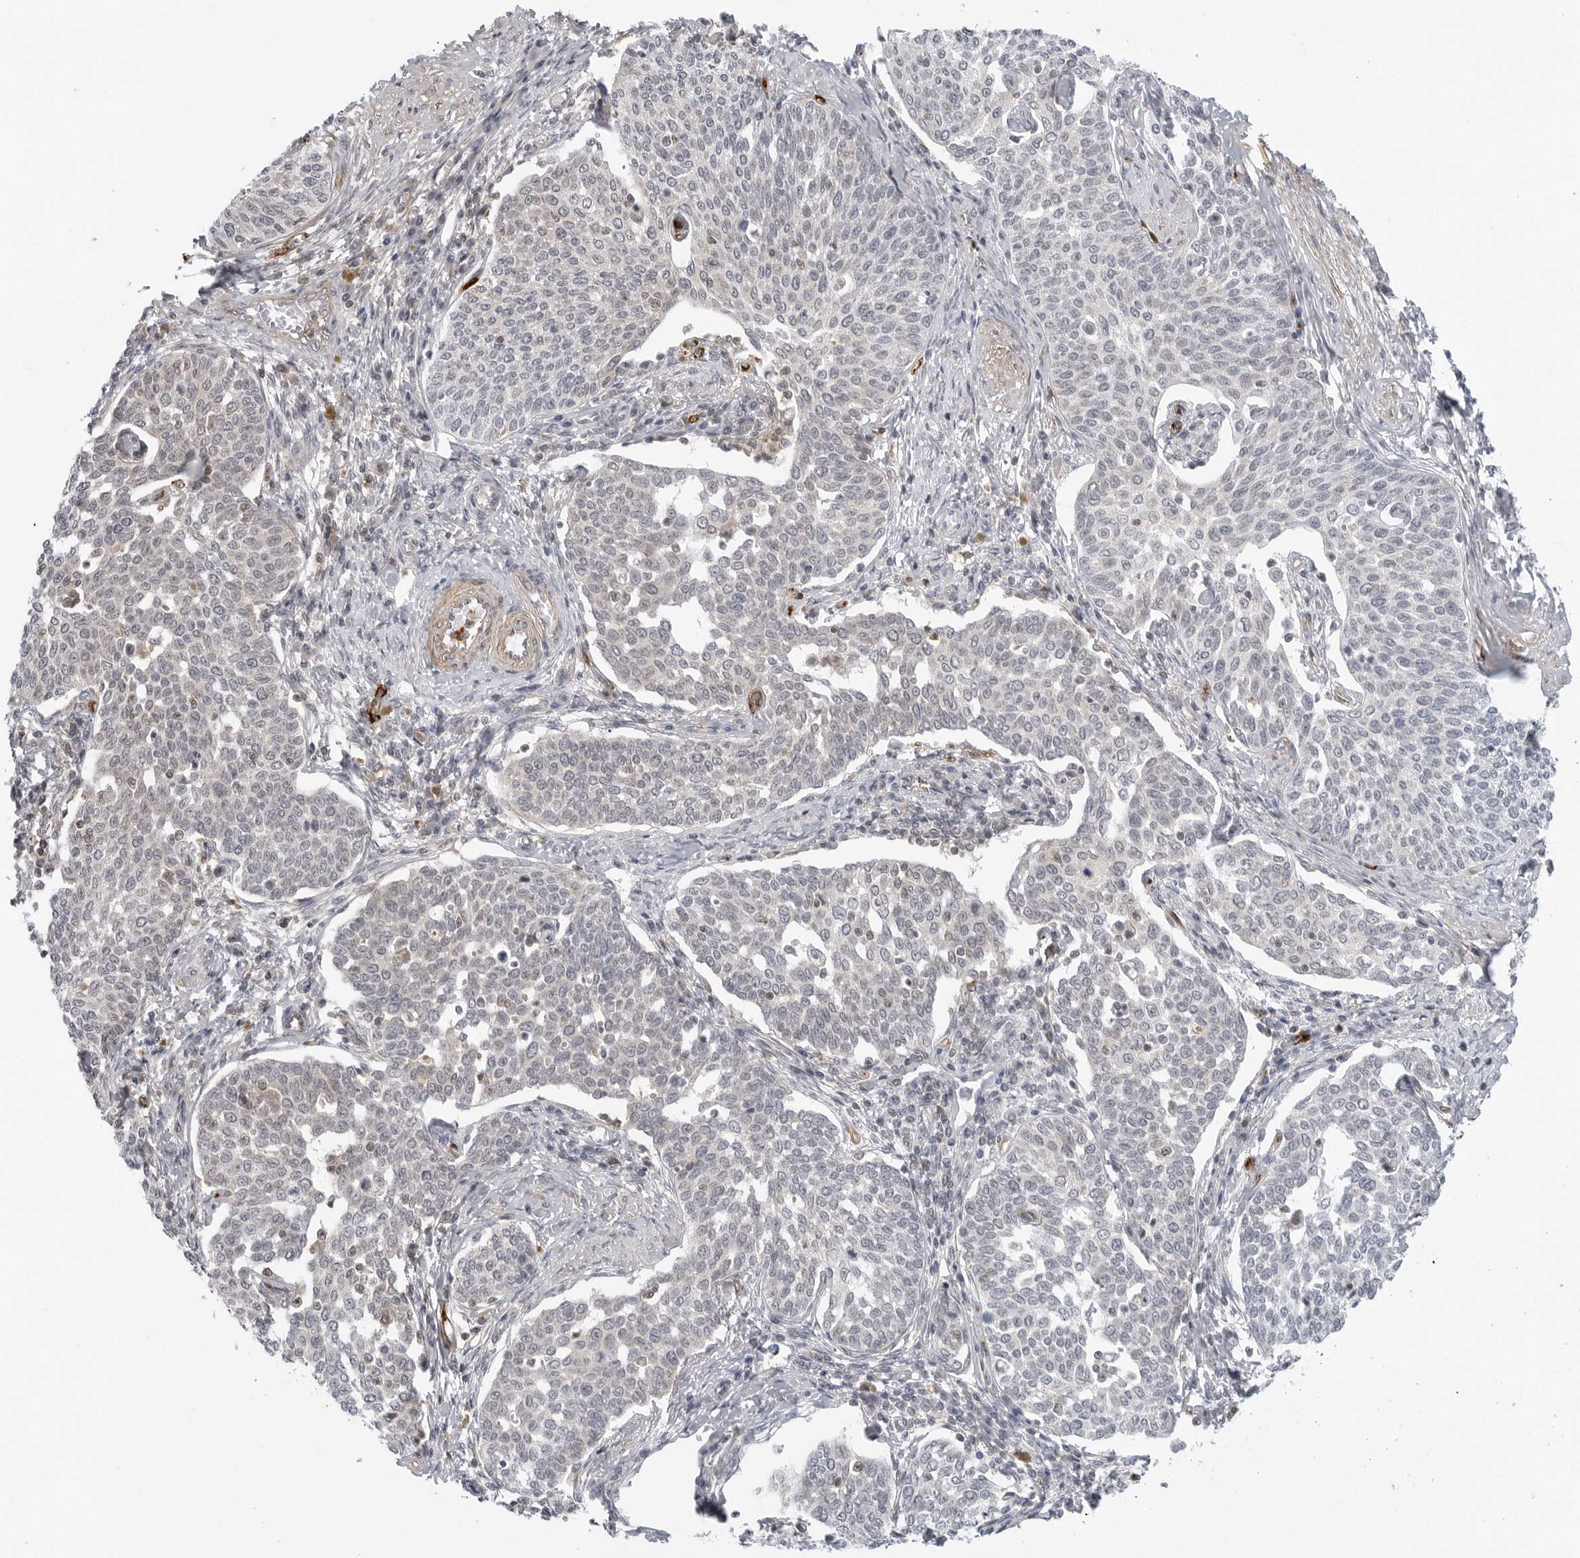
{"staining": {"intensity": "negative", "quantity": "none", "location": "none"}, "tissue": "cervical cancer", "cell_type": "Tumor cells", "image_type": "cancer", "snomed": [{"axis": "morphology", "description": "Squamous cell carcinoma, NOS"}, {"axis": "topography", "description": "Cervix"}], "caption": "Tumor cells show no significant staining in cervical cancer. (Stains: DAB immunohistochemistry (IHC) with hematoxylin counter stain, Microscopy: brightfield microscopy at high magnification).", "gene": "STXBP3", "patient": {"sex": "female", "age": 34}}